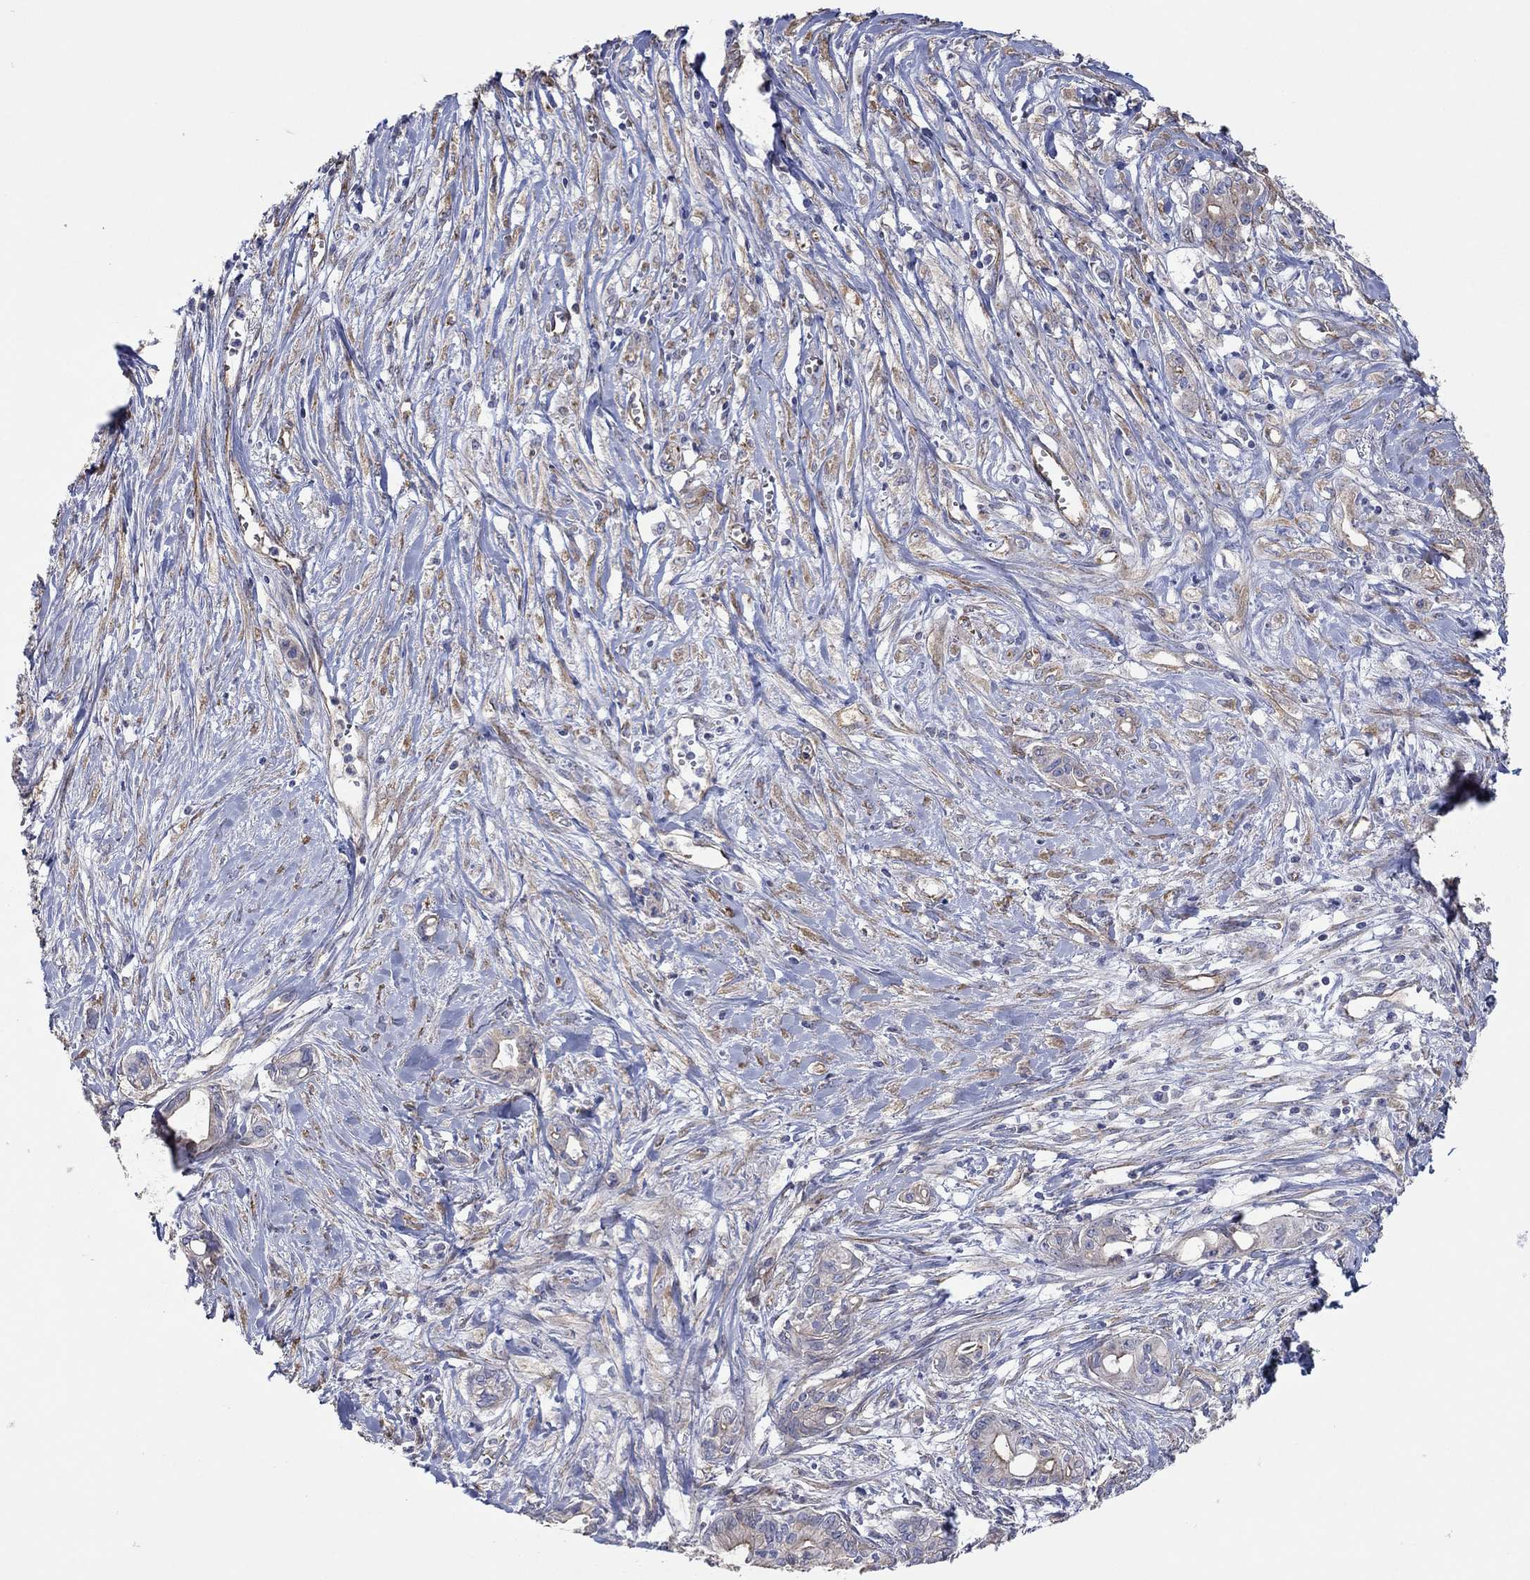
{"staining": {"intensity": "weak", "quantity": "25%-75%", "location": "cytoplasmic/membranous"}, "tissue": "pancreatic cancer", "cell_type": "Tumor cells", "image_type": "cancer", "snomed": [{"axis": "morphology", "description": "Adenocarcinoma, NOS"}, {"axis": "topography", "description": "Pancreas"}], "caption": "Protein expression analysis of human pancreatic adenocarcinoma reveals weak cytoplasmic/membranous positivity in approximately 25%-75% of tumor cells.", "gene": "TPRN", "patient": {"sex": "male", "age": 71}}